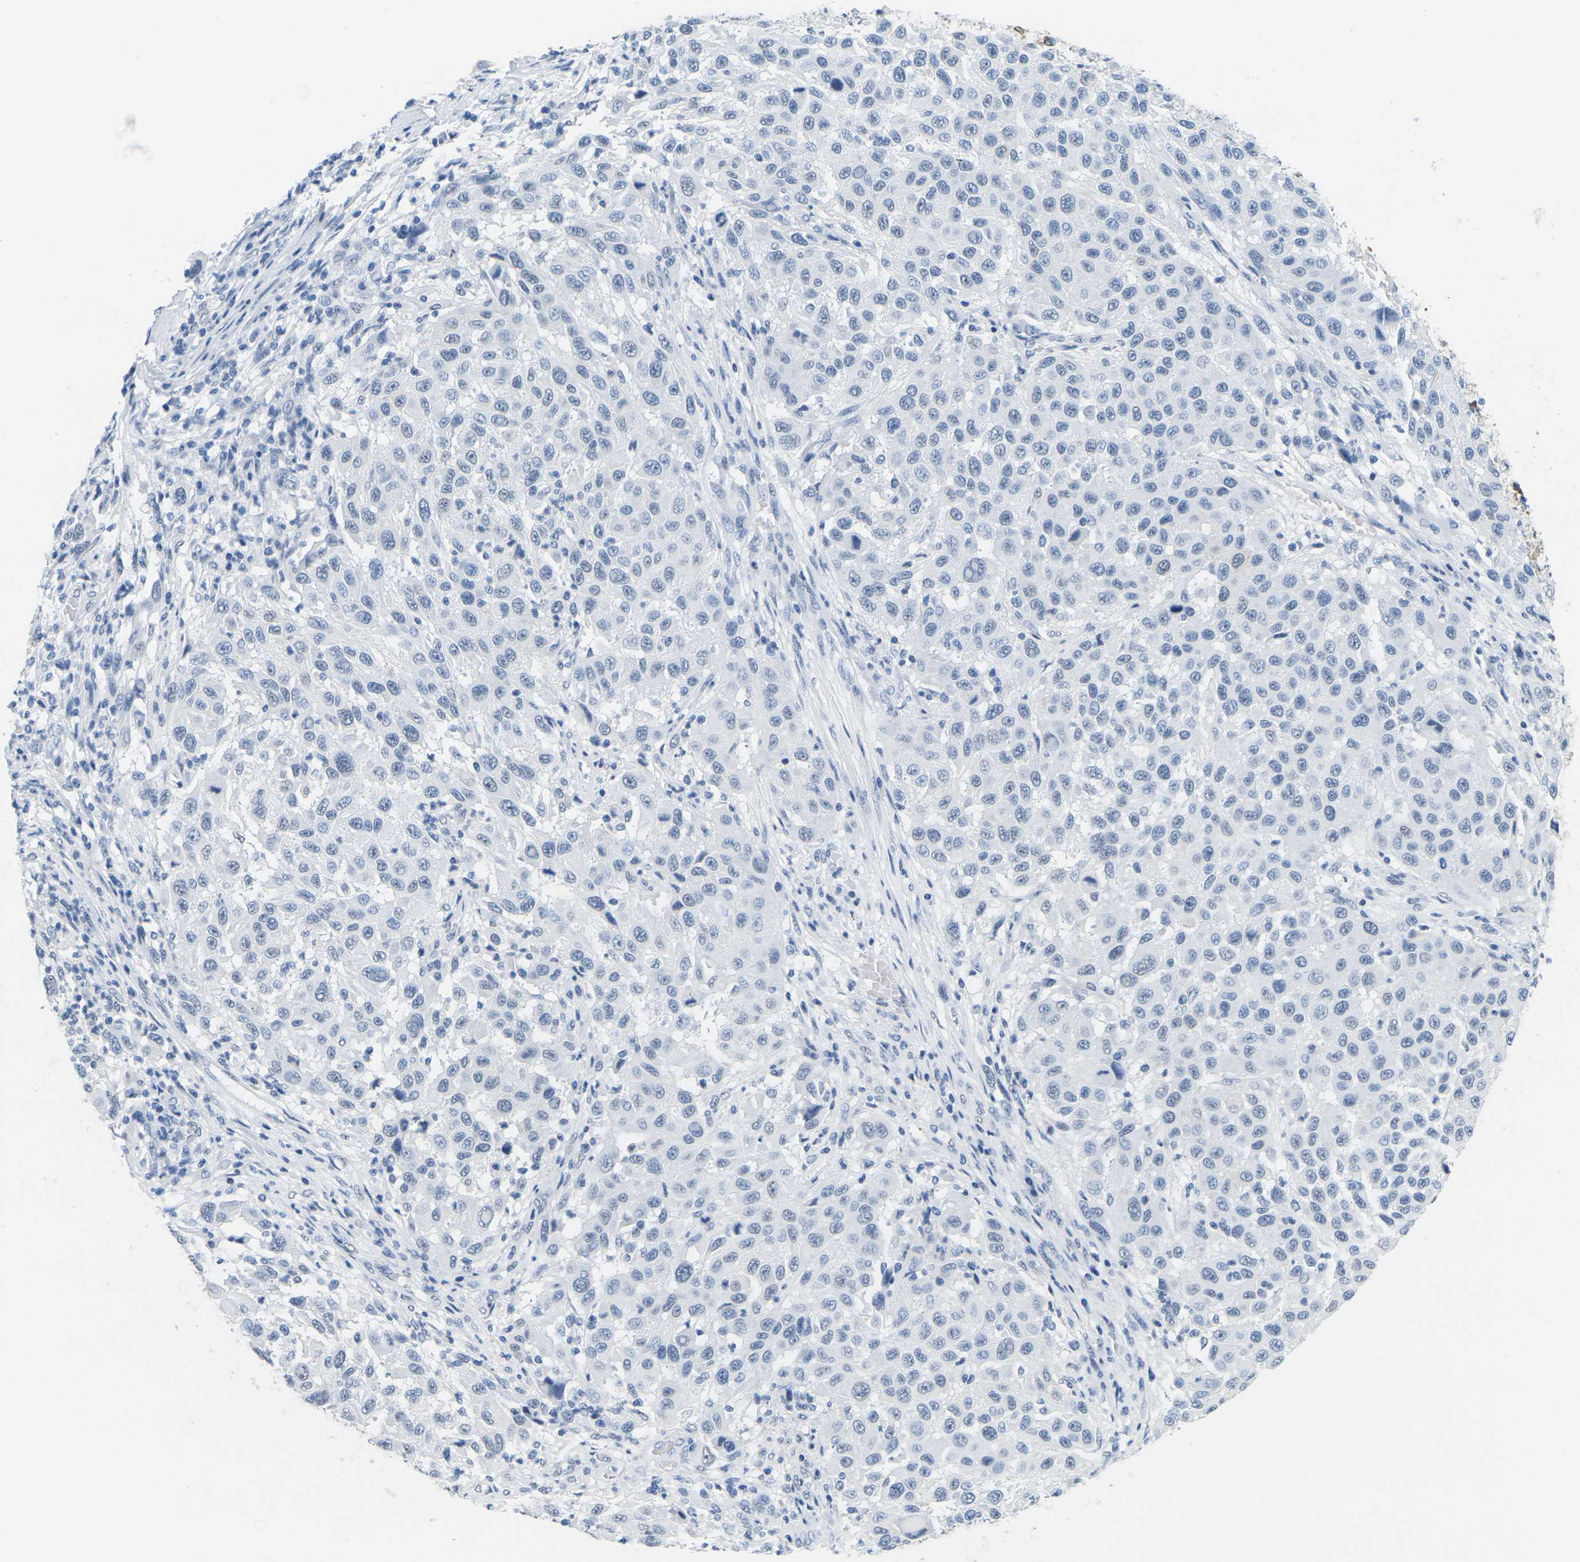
{"staining": {"intensity": "negative", "quantity": "none", "location": "none"}, "tissue": "melanoma", "cell_type": "Tumor cells", "image_type": "cancer", "snomed": [{"axis": "morphology", "description": "Malignant melanoma, Metastatic site"}, {"axis": "topography", "description": "Lymph node"}], "caption": "Micrograph shows no protein positivity in tumor cells of melanoma tissue. (DAB IHC with hematoxylin counter stain).", "gene": "CTAG1A", "patient": {"sex": "male", "age": 61}}